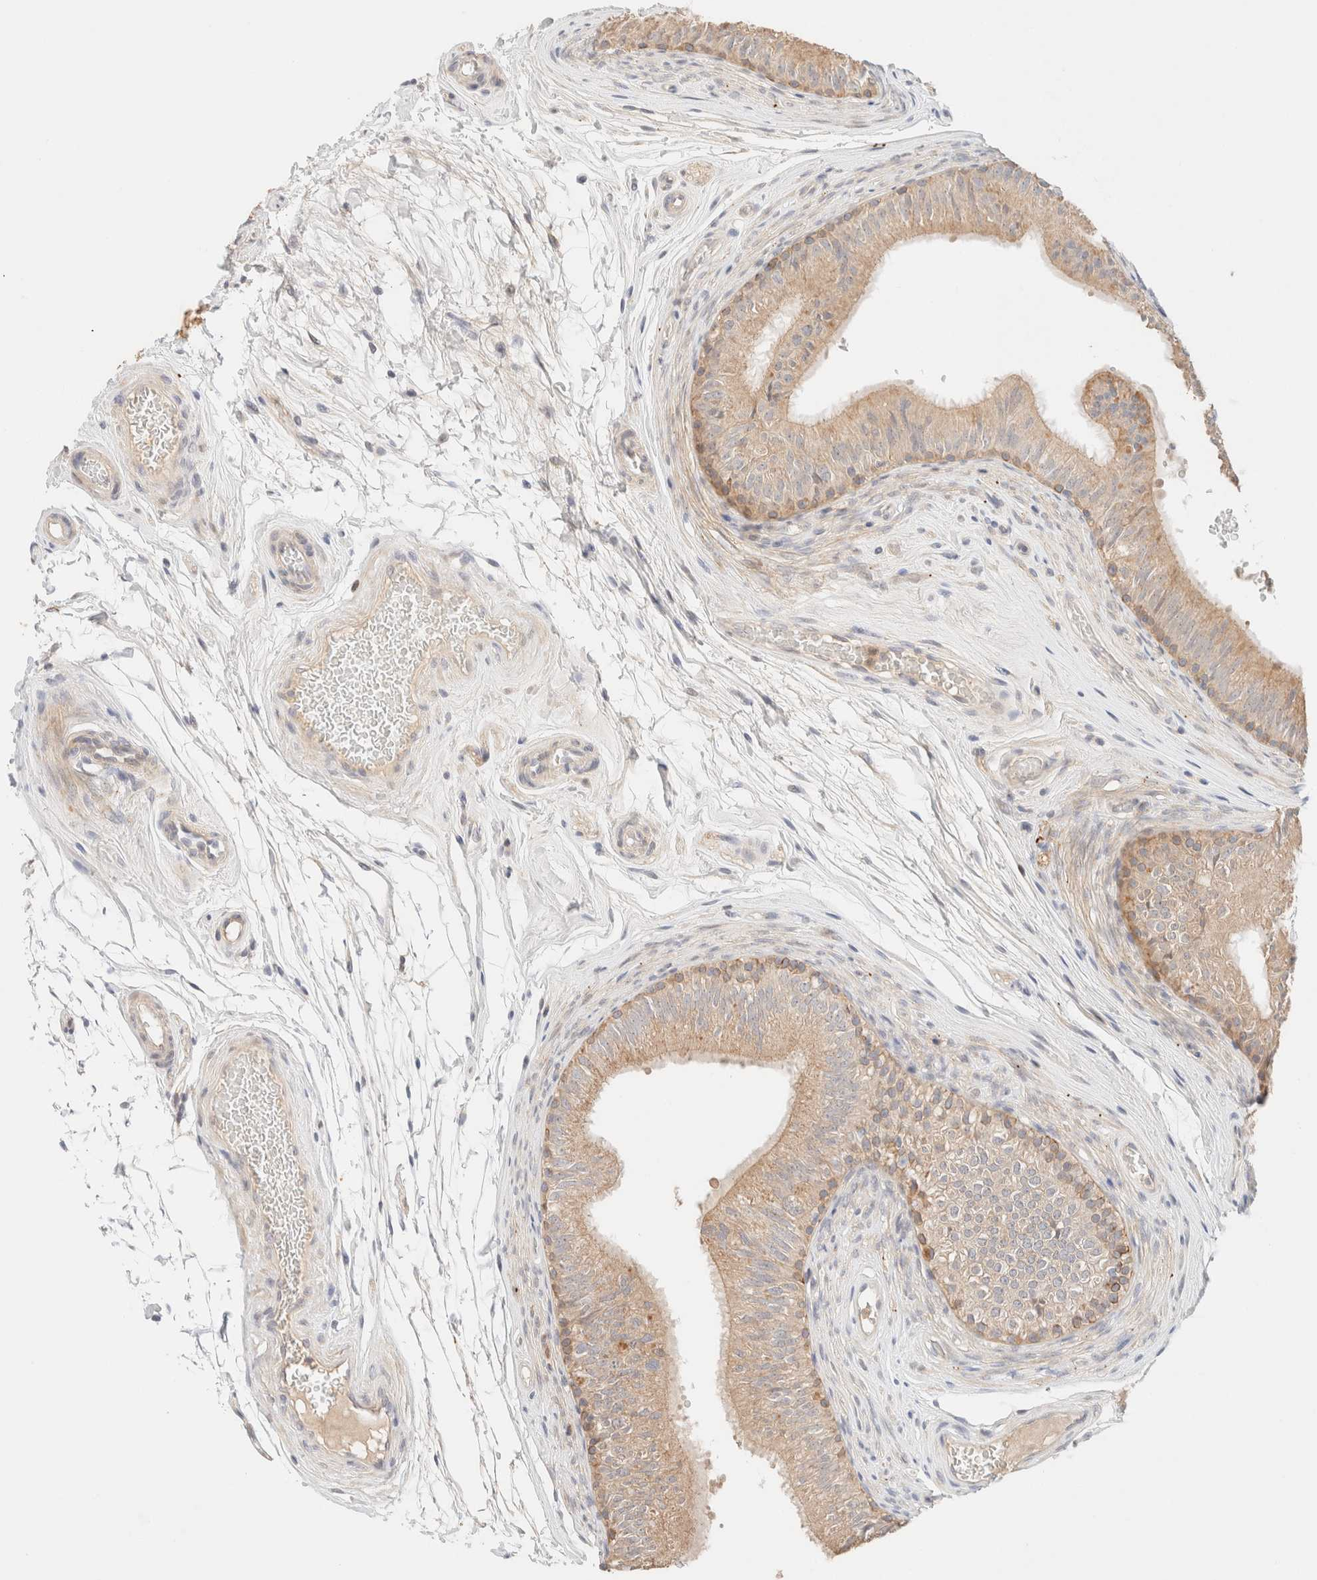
{"staining": {"intensity": "moderate", "quantity": ">75%", "location": "cytoplasmic/membranous"}, "tissue": "epididymis", "cell_type": "Glandular cells", "image_type": "normal", "snomed": [{"axis": "morphology", "description": "Normal tissue, NOS"}, {"axis": "topography", "description": "Epididymis"}], "caption": "High-magnification brightfield microscopy of benign epididymis stained with DAB (3,3'-diaminobenzidine) (brown) and counterstained with hematoxylin (blue). glandular cells exhibit moderate cytoplasmic/membranous positivity is present in approximately>75% of cells.", "gene": "SGSM2", "patient": {"sex": "male", "age": 36}}